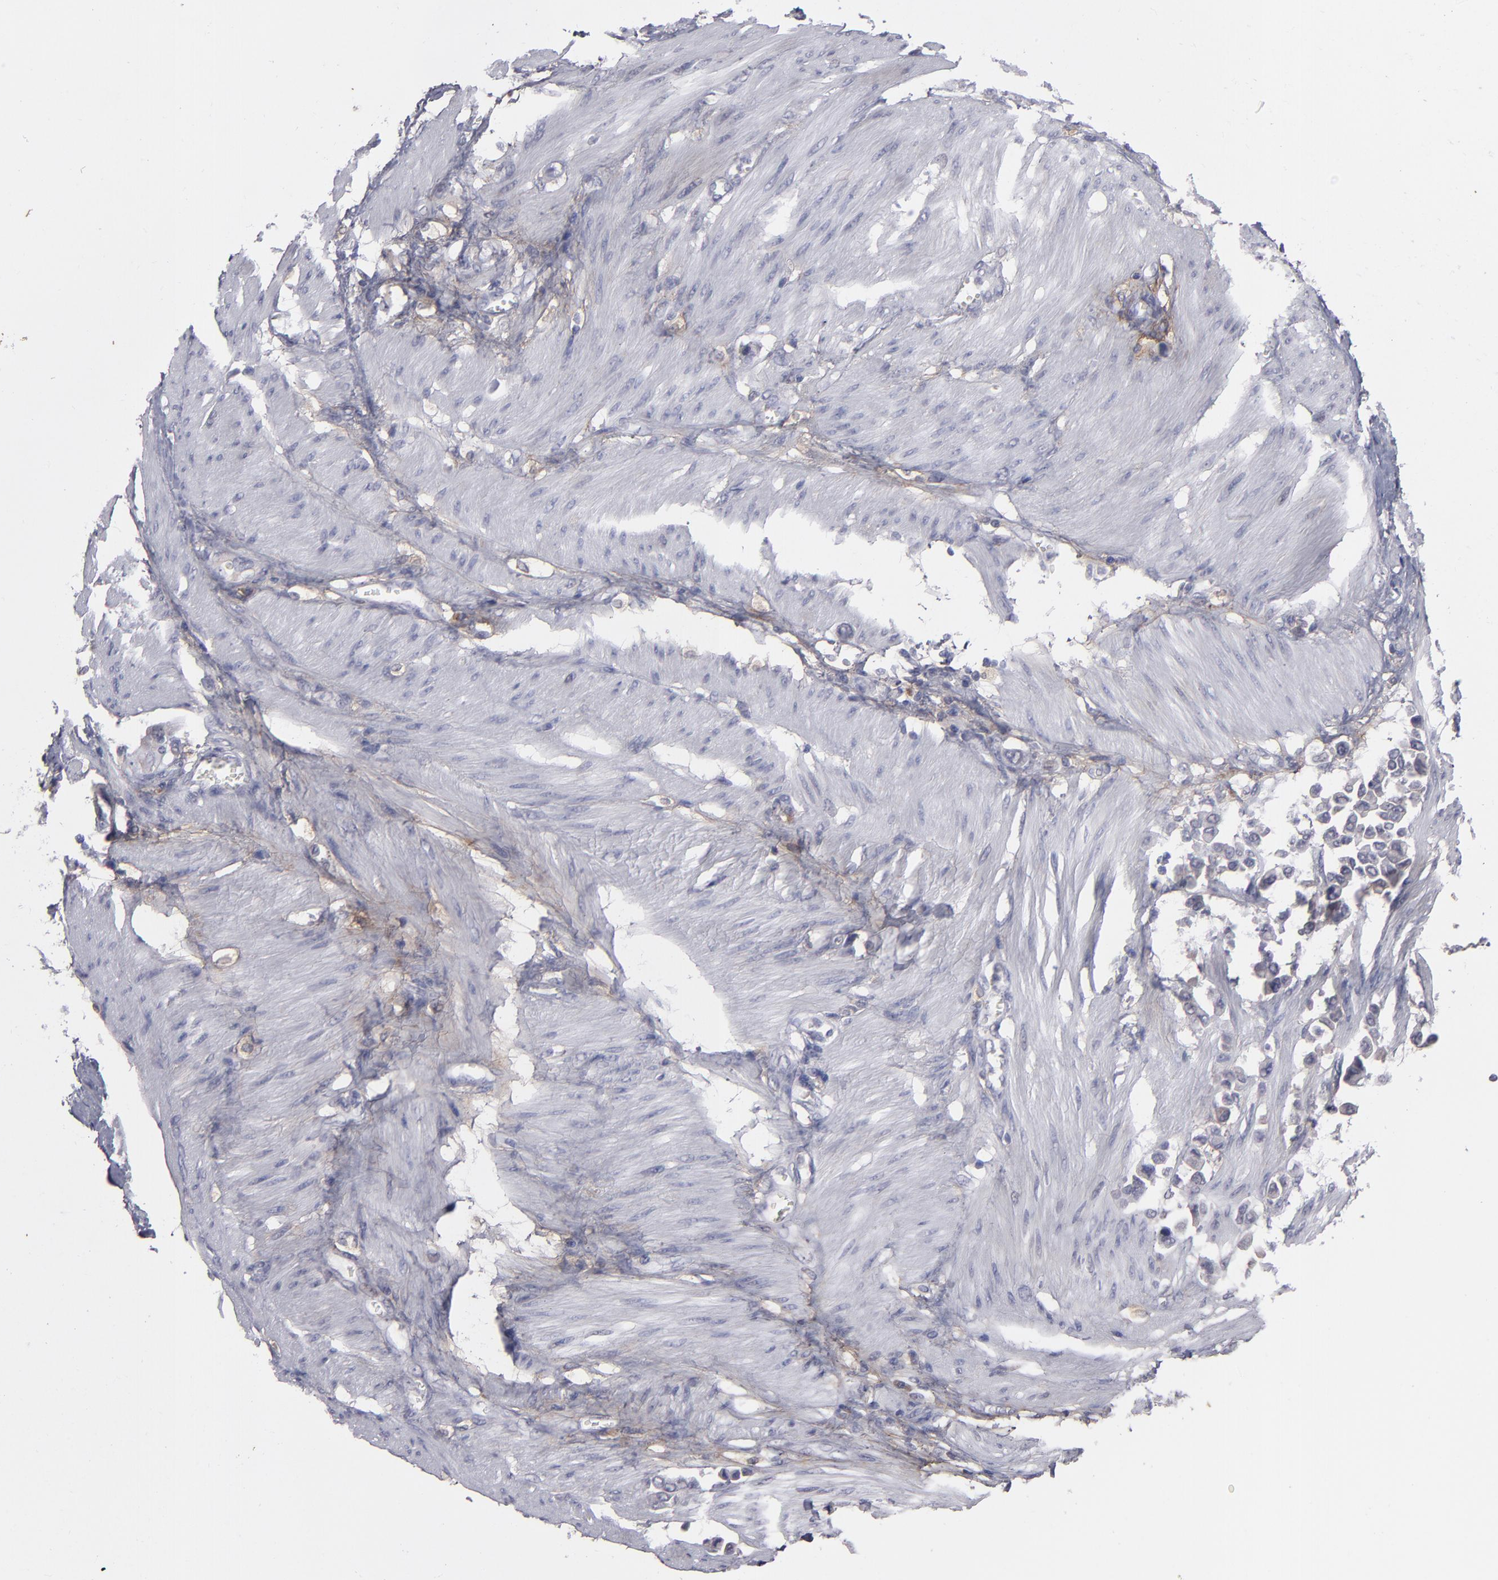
{"staining": {"intensity": "weak", "quantity": "<25%", "location": "cytoplasmic/membranous"}, "tissue": "stomach cancer", "cell_type": "Tumor cells", "image_type": "cancer", "snomed": [{"axis": "morphology", "description": "Adenocarcinoma, NOS"}, {"axis": "topography", "description": "Stomach"}], "caption": "Immunohistochemistry histopathology image of neoplastic tissue: stomach adenocarcinoma stained with DAB reveals no significant protein staining in tumor cells. (DAB immunohistochemistry (IHC) visualized using brightfield microscopy, high magnification).", "gene": "IL12A", "patient": {"sex": "male", "age": 78}}